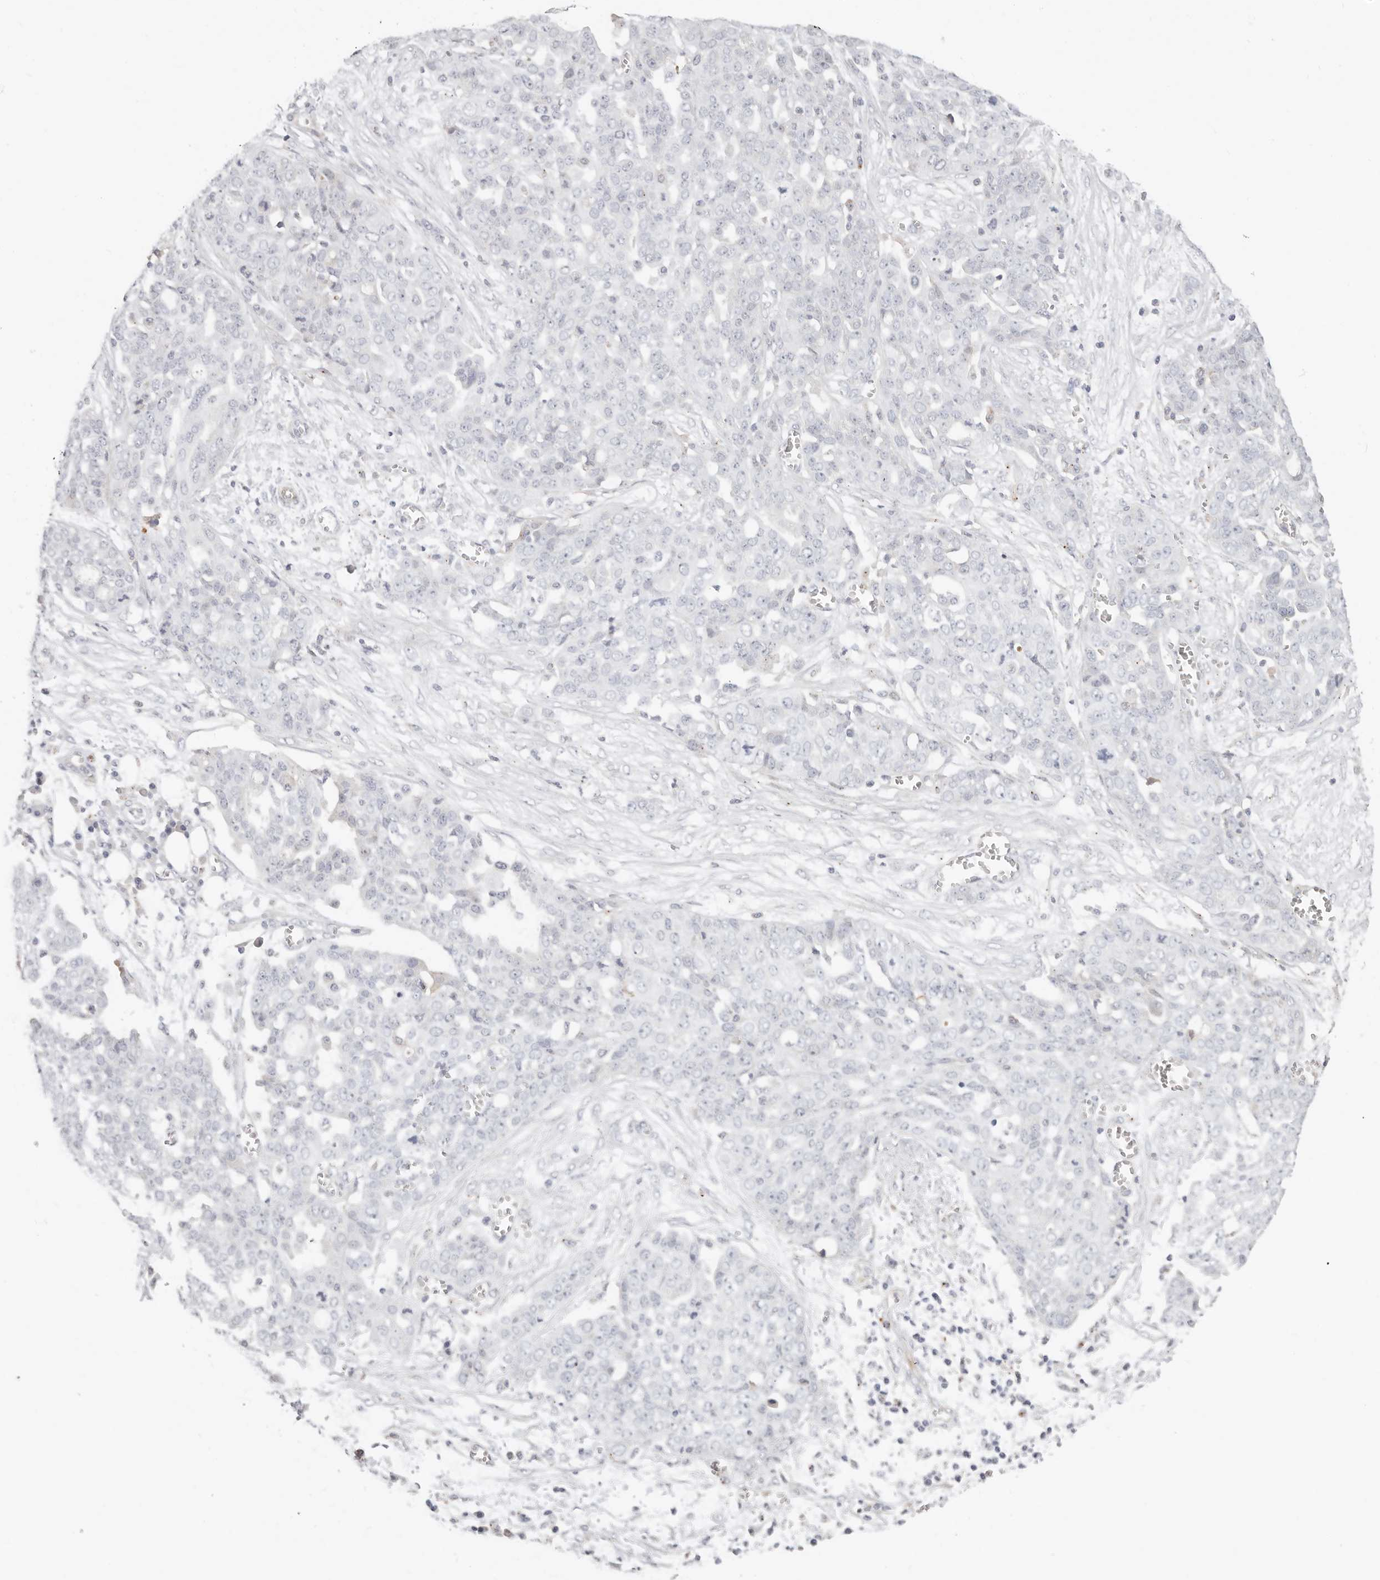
{"staining": {"intensity": "negative", "quantity": "none", "location": "none"}, "tissue": "ovarian cancer", "cell_type": "Tumor cells", "image_type": "cancer", "snomed": [{"axis": "morphology", "description": "Cystadenocarcinoma, serous, NOS"}, {"axis": "topography", "description": "Soft tissue"}, {"axis": "topography", "description": "Ovary"}], "caption": "Protein analysis of ovarian cancer exhibits no significant staining in tumor cells.", "gene": "ZRANB1", "patient": {"sex": "female", "age": 57}}